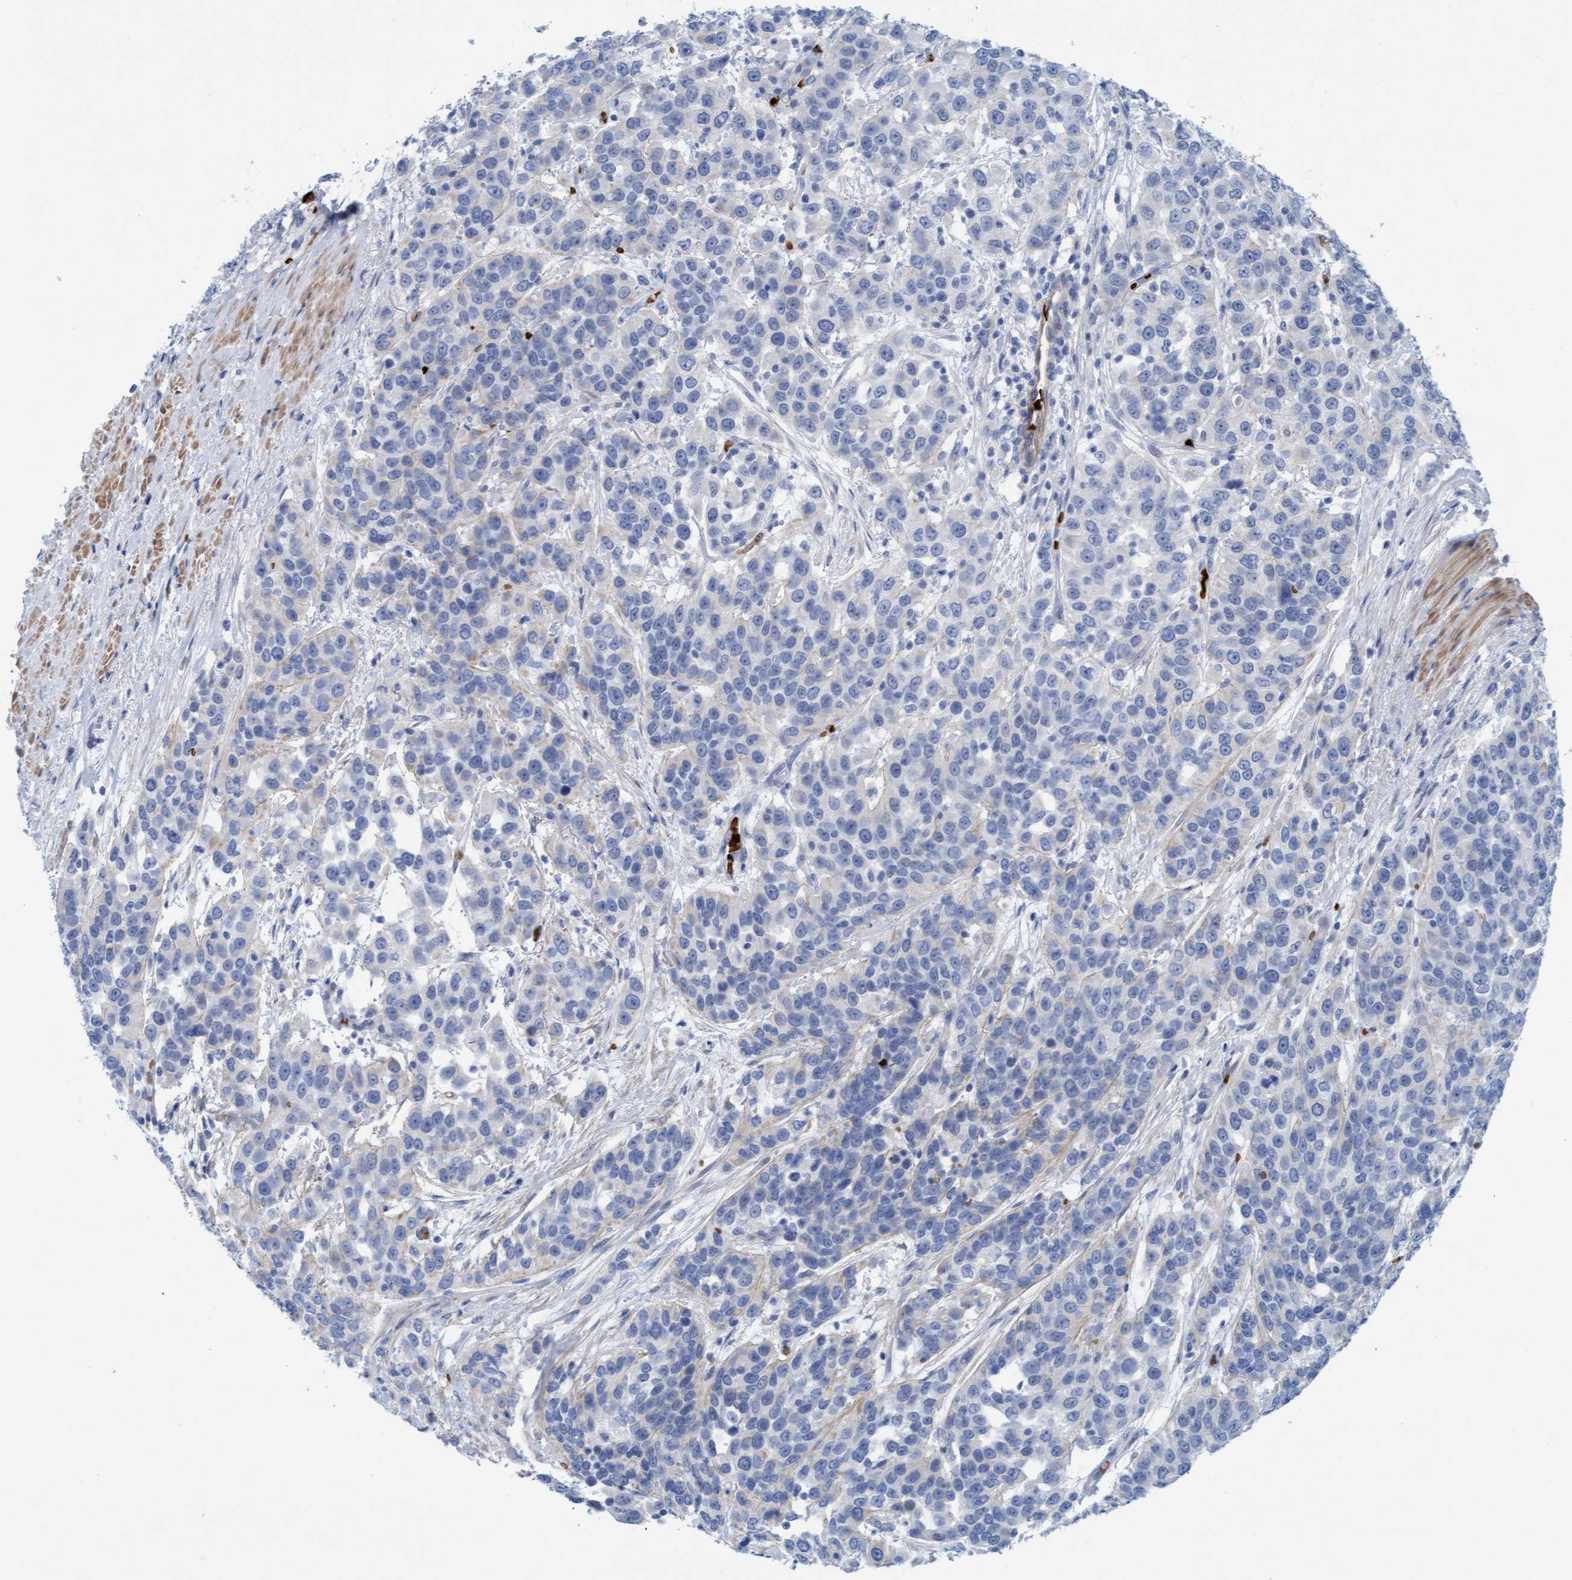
{"staining": {"intensity": "negative", "quantity": "none", "location": "none"}, "tissue": "urothelial cancer", "cell_type": "Tumor cells", "image_type": "cancer", "snomed": [{"axis": "morphology", "description": "Urothelial carcinoma, High grade"}, {"axis": "topography", "description": "Urinary bladder"}], "caption": "This is an immunohistochemistry (IHC) photomicrograph of urothelial cancer. There is no staining in tumor cells.", "gene": "P2RX5", "patient": {"sex": "female", "age": 80}}